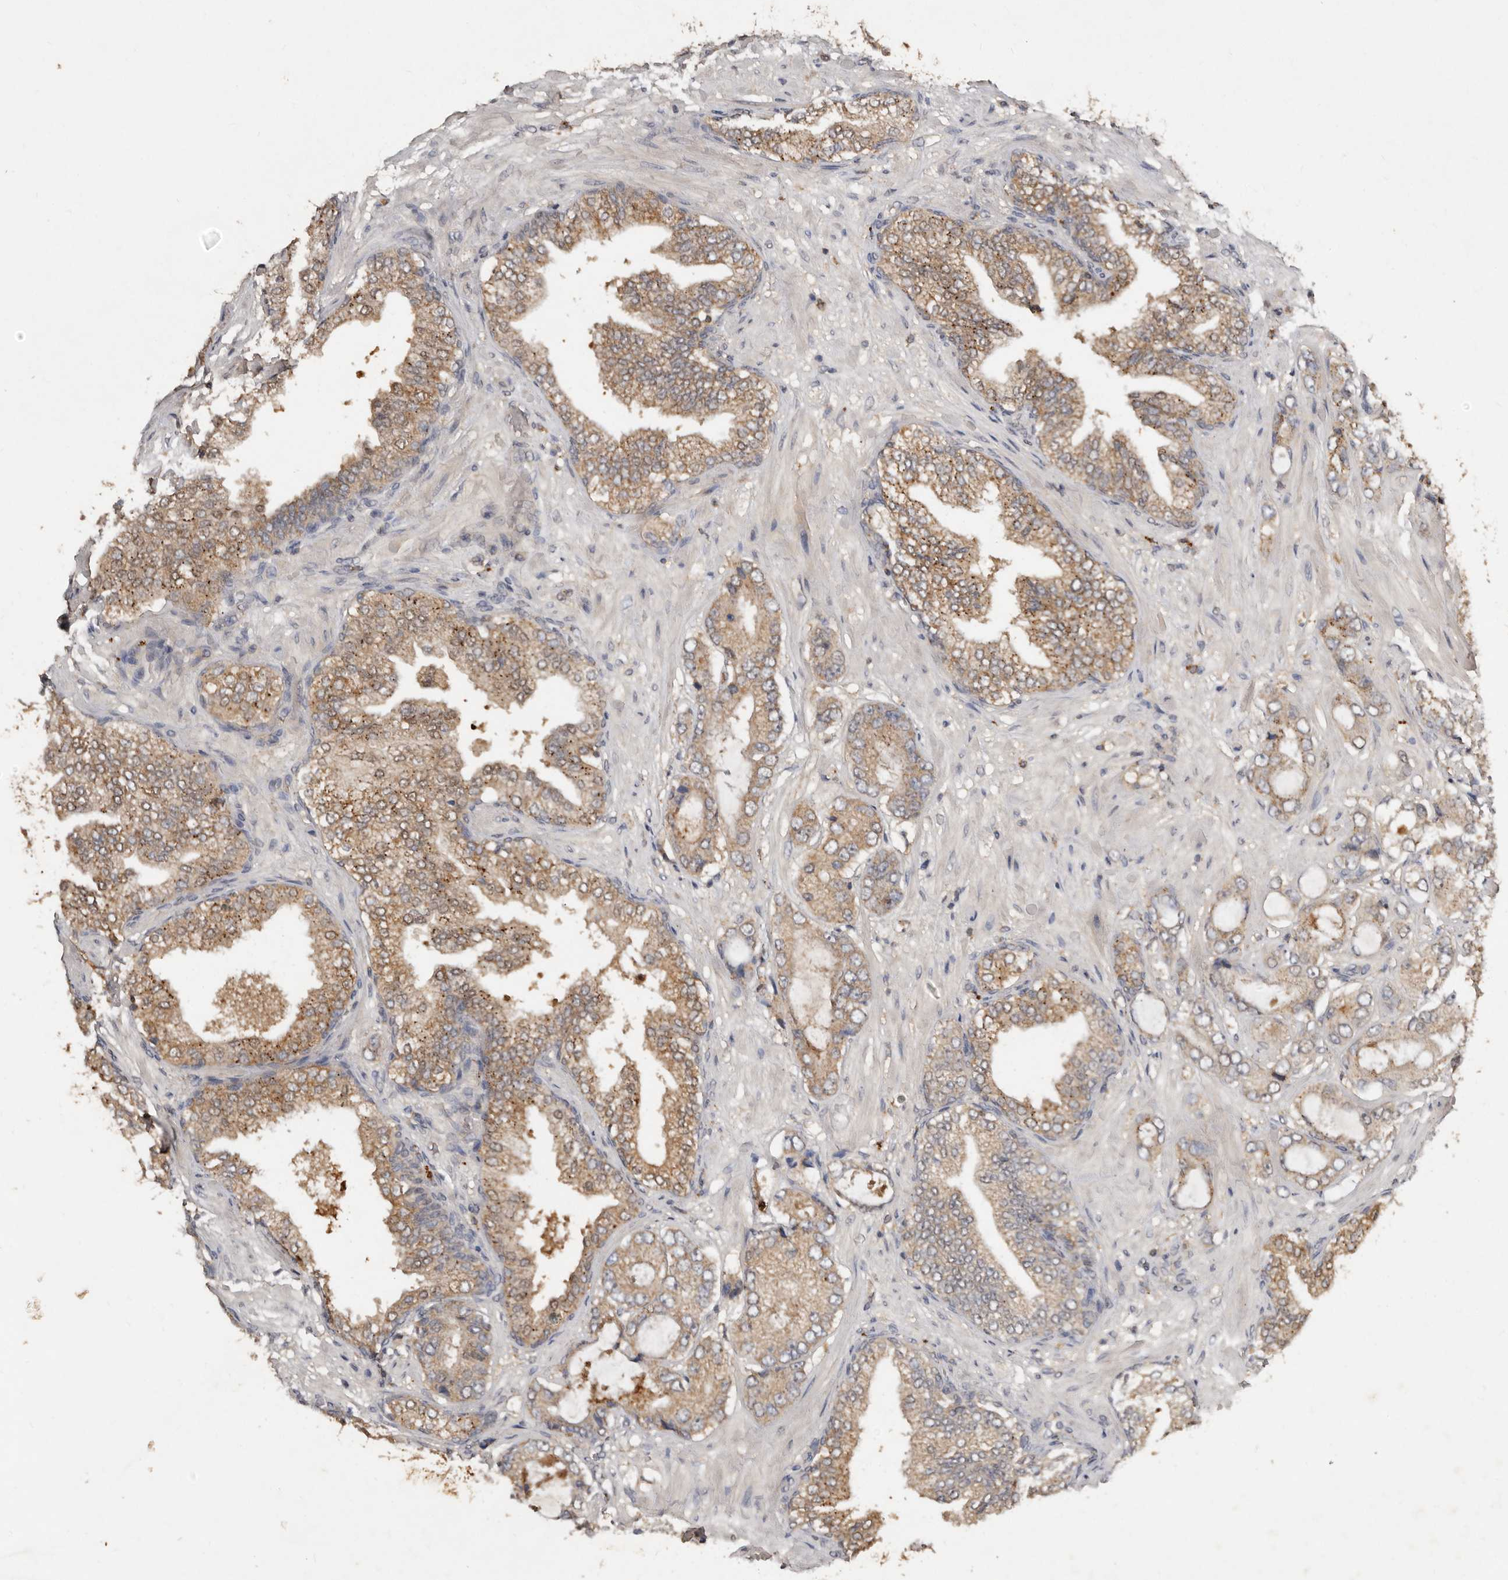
{"staining": {"intensity": "moderate", "quantity": ">75%", "location": "cytoplasmic/membranous"}, "tissue": "prostate cancer", "cell_type": "Tumor cells", "image_type": "cancer", "snomed": [{"axis": "morphology", "description": "Adenocarcinoma, High grade"}, {"axis": "topography", "description": "Prostate"}], "caption": "Immunohistochemical staining of human prostate cancer (high-grade adenocarcinoma) displays medium levels of moderate cytoplasmic/membranous staining in approximately >75% of tumor cells.", "gene": "EDEM1", "patient": {"sex": "male", "age": 59}}